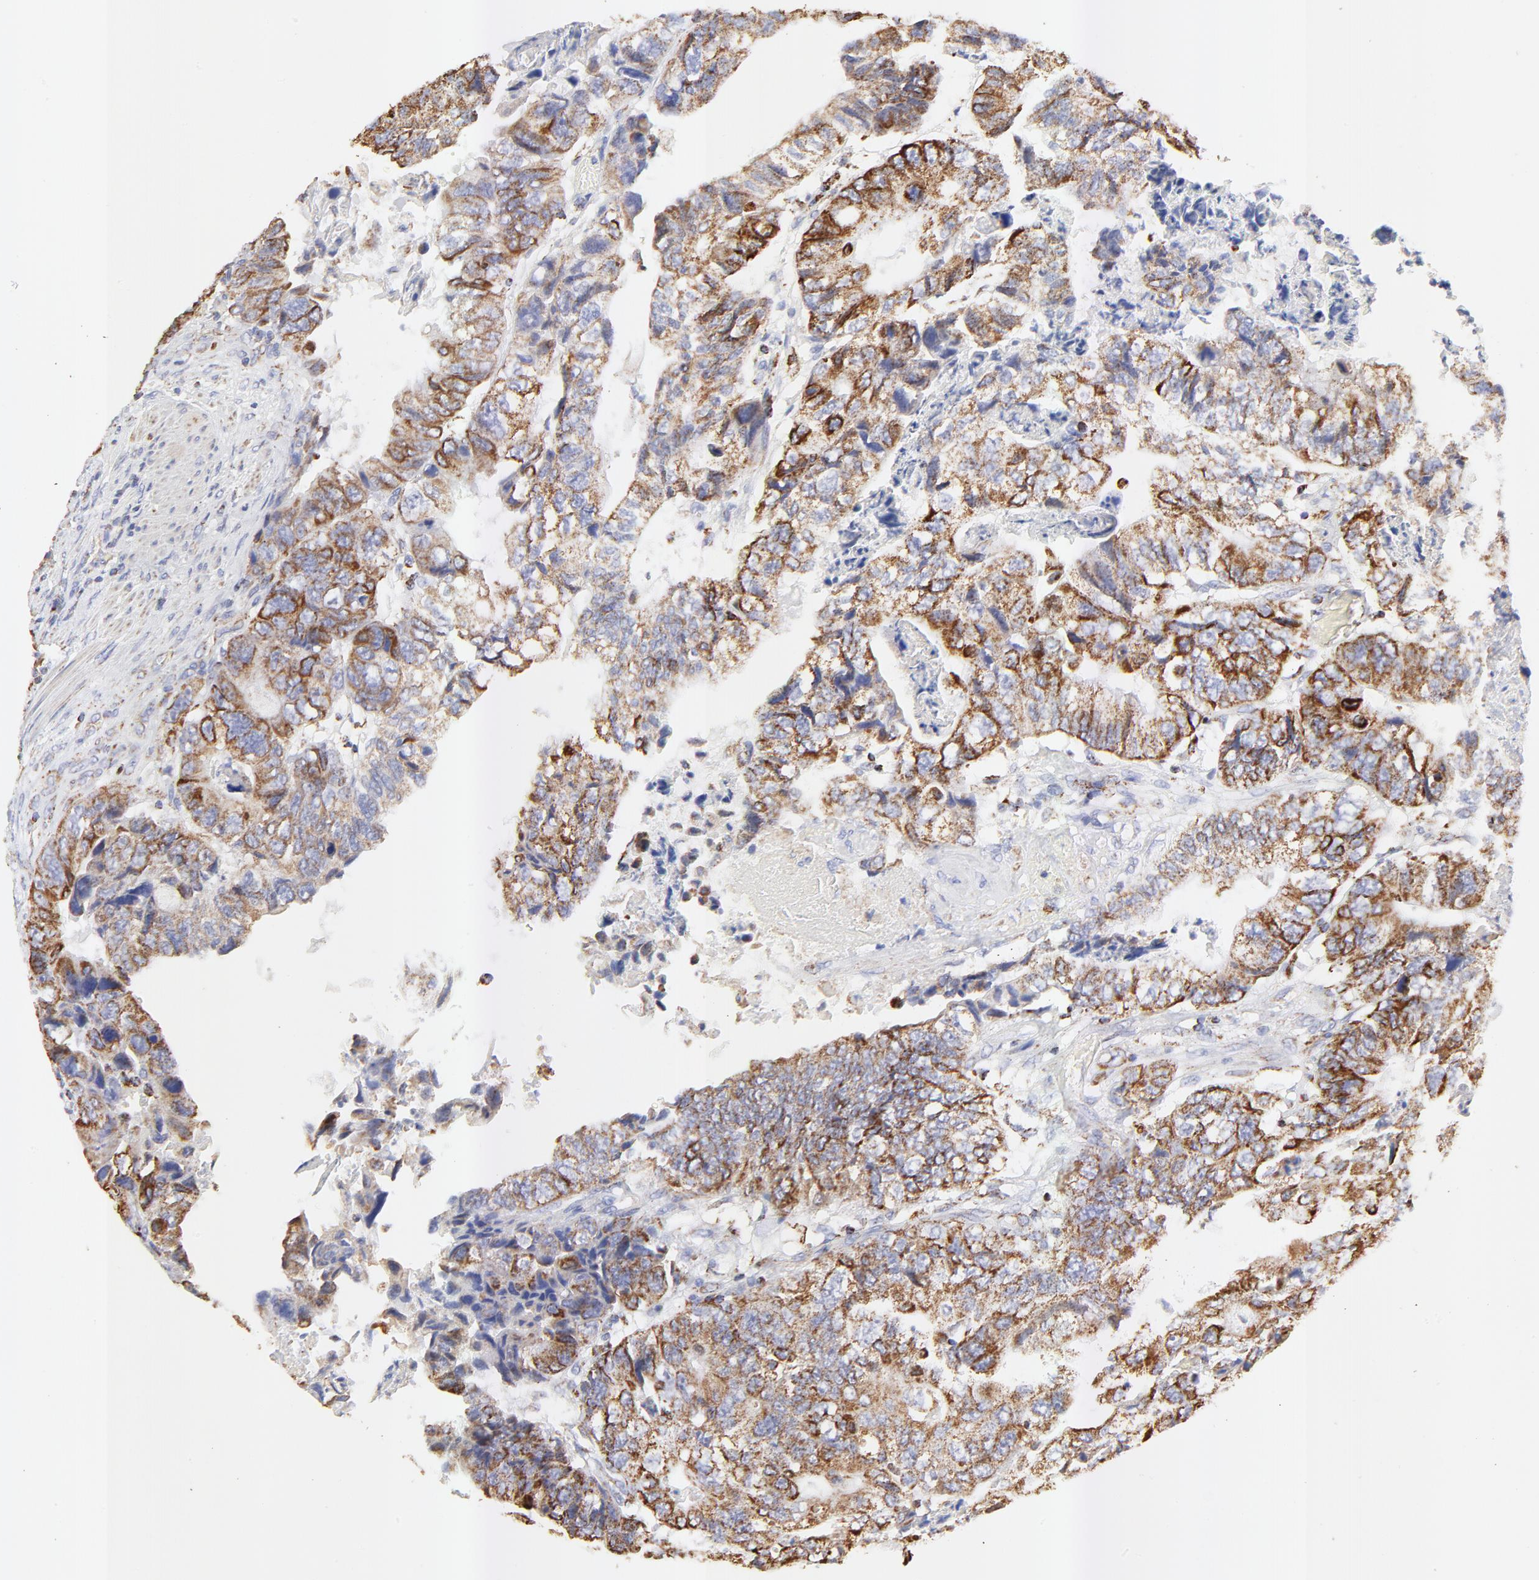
{"staining": {"intensity": "strong", "quantity": ">75%", "location": "cytoplasmic/membranous"}, "tissue": "colorectal cancer", "cell_type": "Tumor cells", "image_type": "cancer", "snomed": [{"axis": "morphology", "description": "Adenocarcinoma, NOS"}, {"axis": "topography", "description": "Rectum"}], "caption": "Protein staining of adenocarcinoma (colorectal) tissue reveals strong cytoplasmic/membranous staining in approximately >75% of tumor cells. Nuclei are stained in blue.", "gene": "COX4I1", "patient": {"sex": "female", "age": 82}}